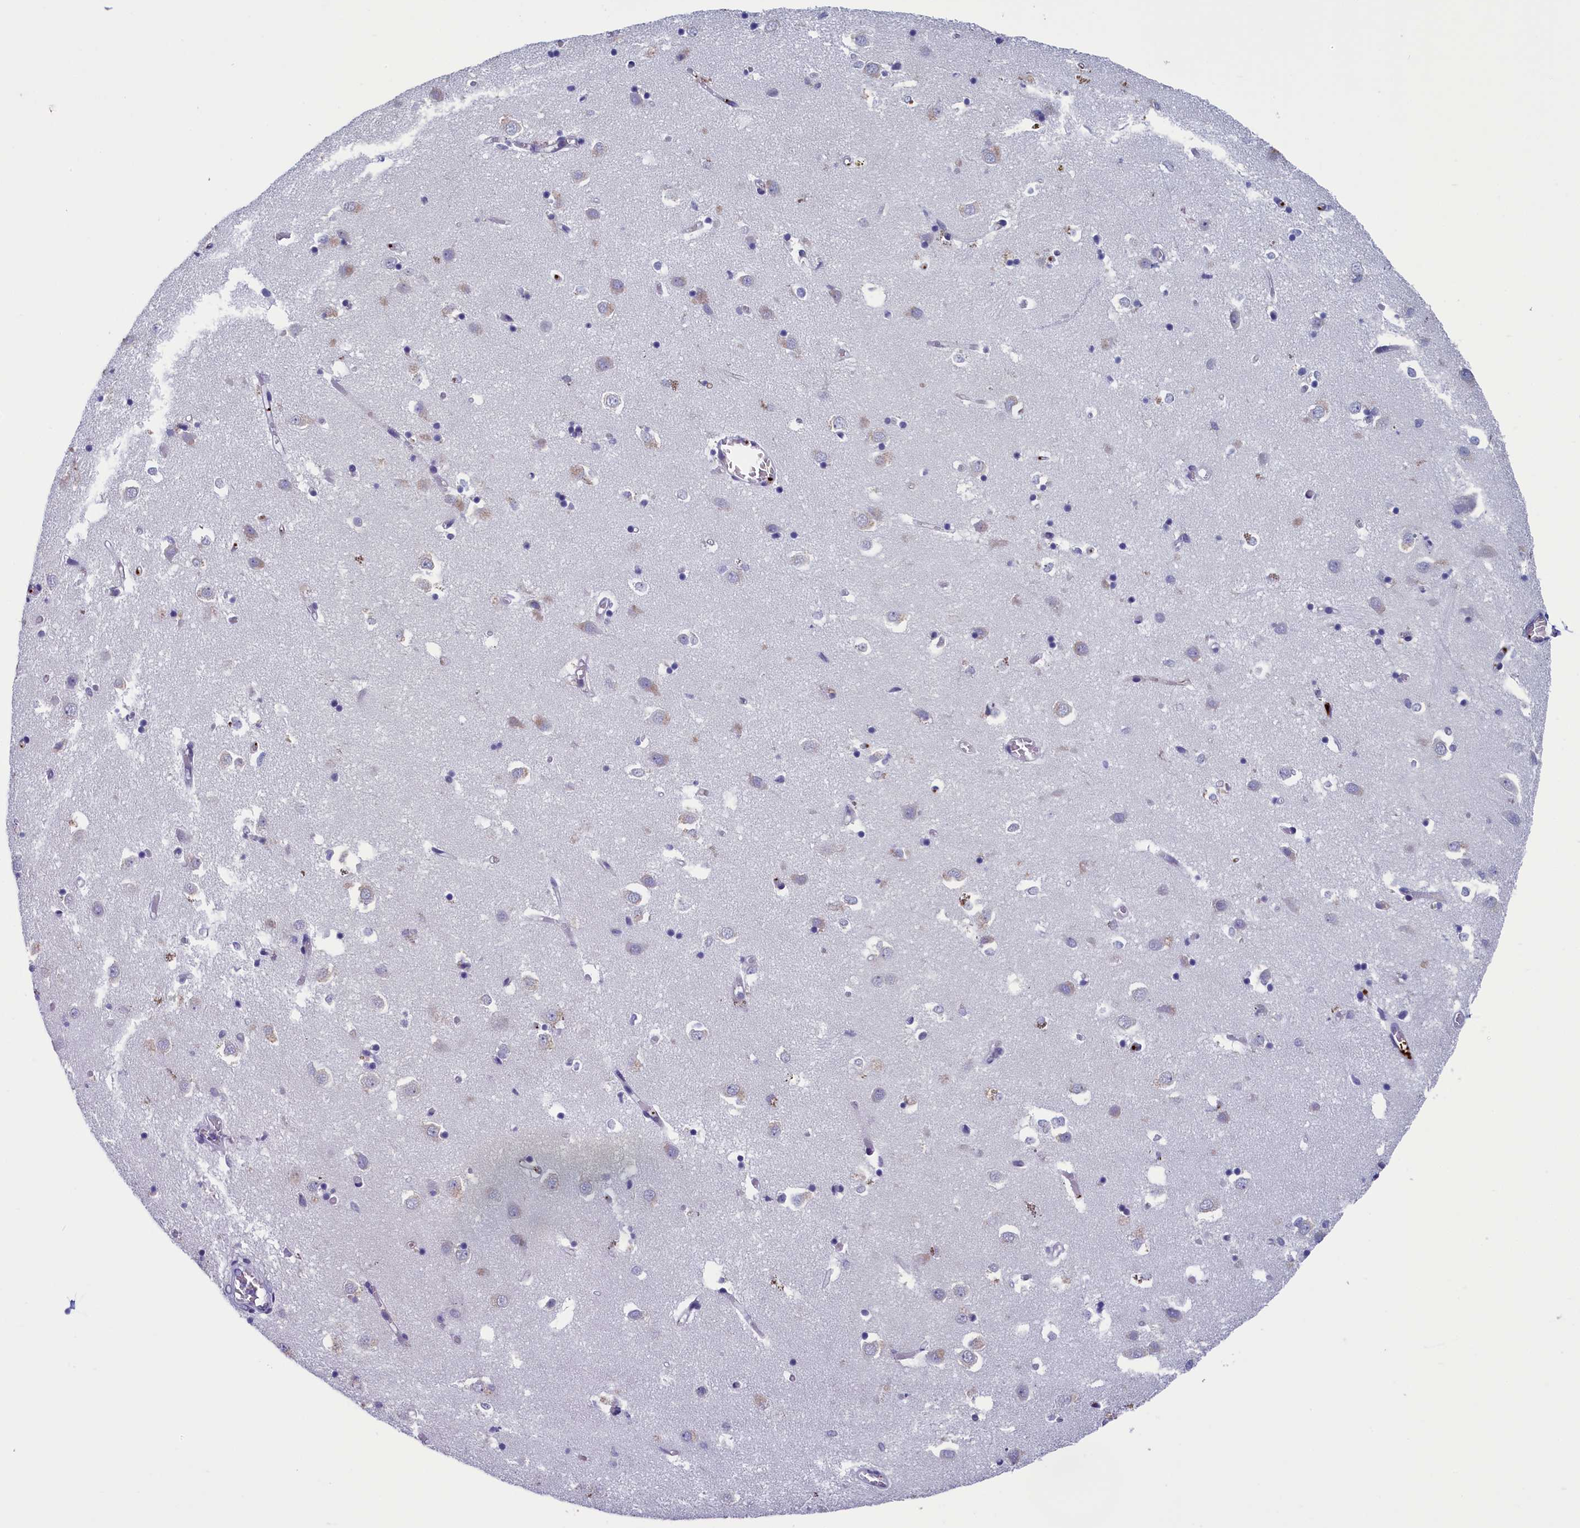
{"staining": {"intensity": "negative", "quantity": "none", "location": "none"}, "tissue": "caudate", "cell_type": "Glial cells", "image_type": "normal", "snomed": [{"axis": "morphology", "description": "Normal tissue, NOS"}, {"axis": "topography", "description": "Lateral ventricle wall"}], "caption": "Immunohistochemistry of normal human caudate displays no expression in glial cells.", "gene": "AIFM2", "patient": {"sex": "male", "age": 70}}